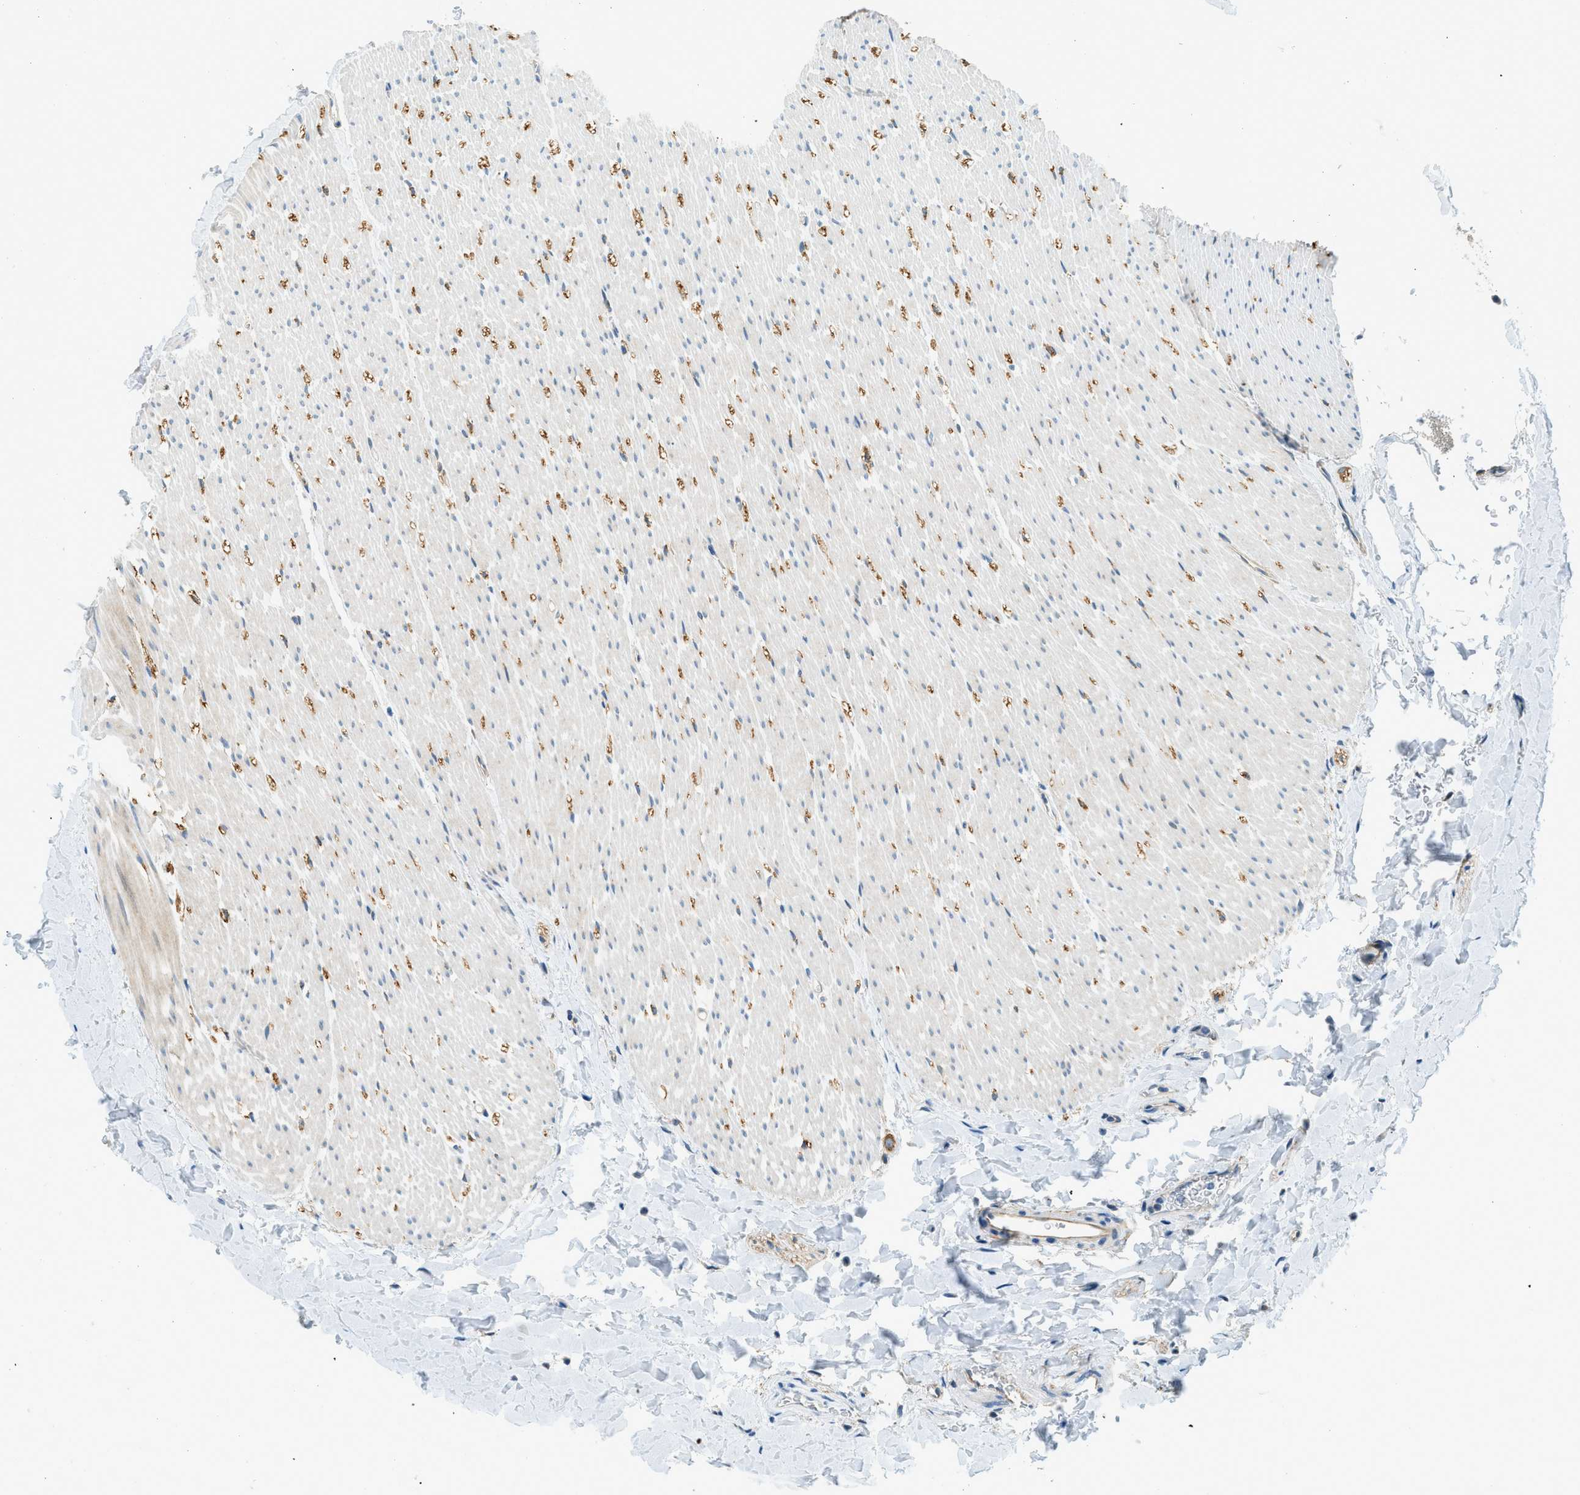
{"staining": {"intensity": "weak", "quantity": "<25%", "location": "cytoplasmic/membranous"}, "tissue": "rectum", "cell_type": "Glandular cells", "image_type": "normal", "snomed": [{"axis": "morphology", "description": "Normal tissue, NOS"}, {"axis": "topography", "description": "Rectum"}], "caption": "There is no significant staining in glandular cells of rectum. Brightfield microscopy of immunohistochemistry stained with DAB (3,3'-diaminobenzidine) (brown) and hematoxylin (blue), captured at high magnification.", "gene": "ZNF367", "patient": {"sex": "female", "age": 24}}